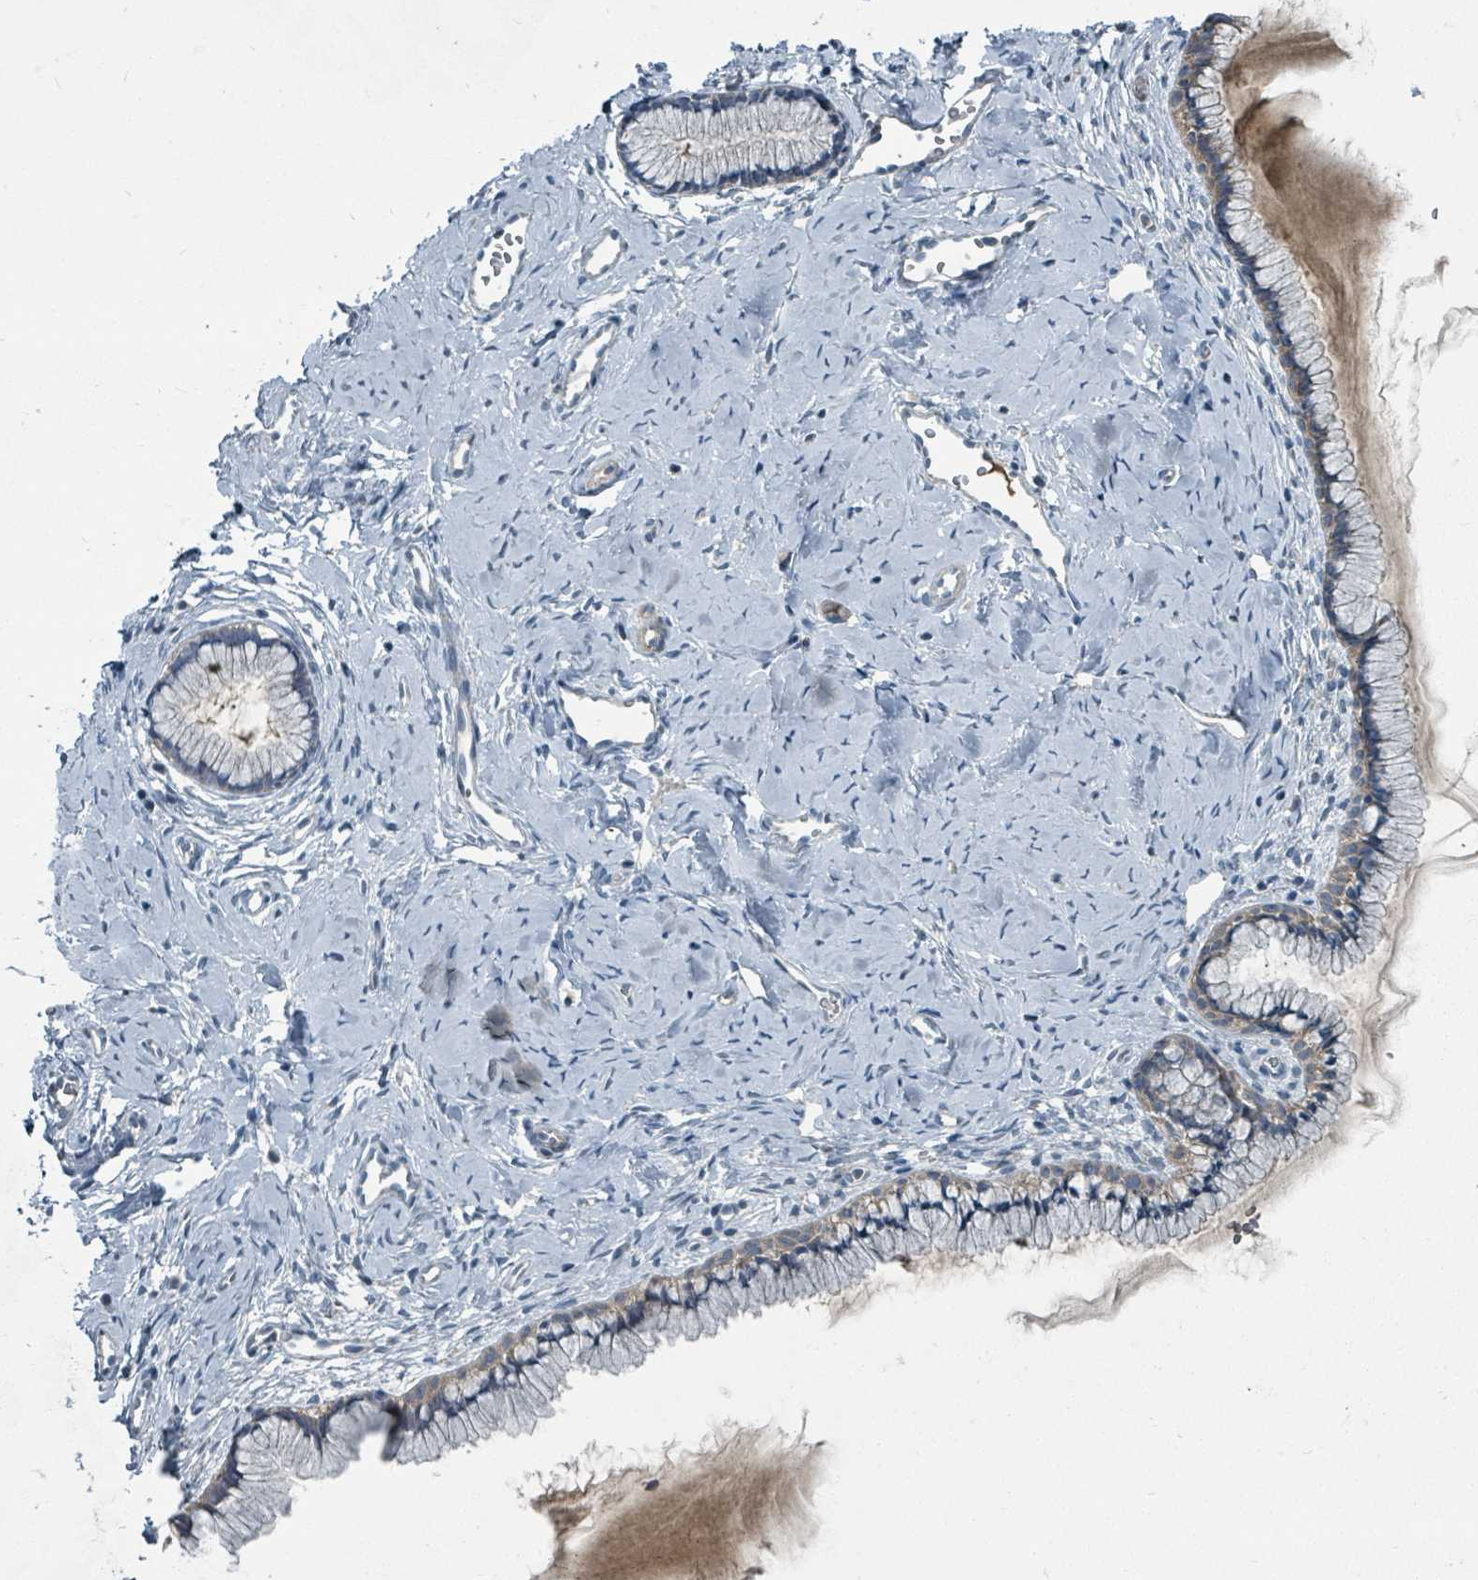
{"staining": {"intensity": "weak", "quantity": "<25%", "location": "cytoplasmic/membranous"}, "tissue": "cervix", "cell_type": "Glandular cells", "image_type": "normal", "snomed": [{"axis": "morphology", "description": "Normal tissue, NOS"}, {"axis": "topography", "description": "Cervix"}], "caption": "Immunohistochemistry of benign human cervix shows no expression in glandular cells. (Brightfield microscopy of DAB (3,3'-diaminobenzidine) immunohistochemistry at high magnification).", "gene": "SLC25A23", "patient": {"sex": "female", "age": 40}}